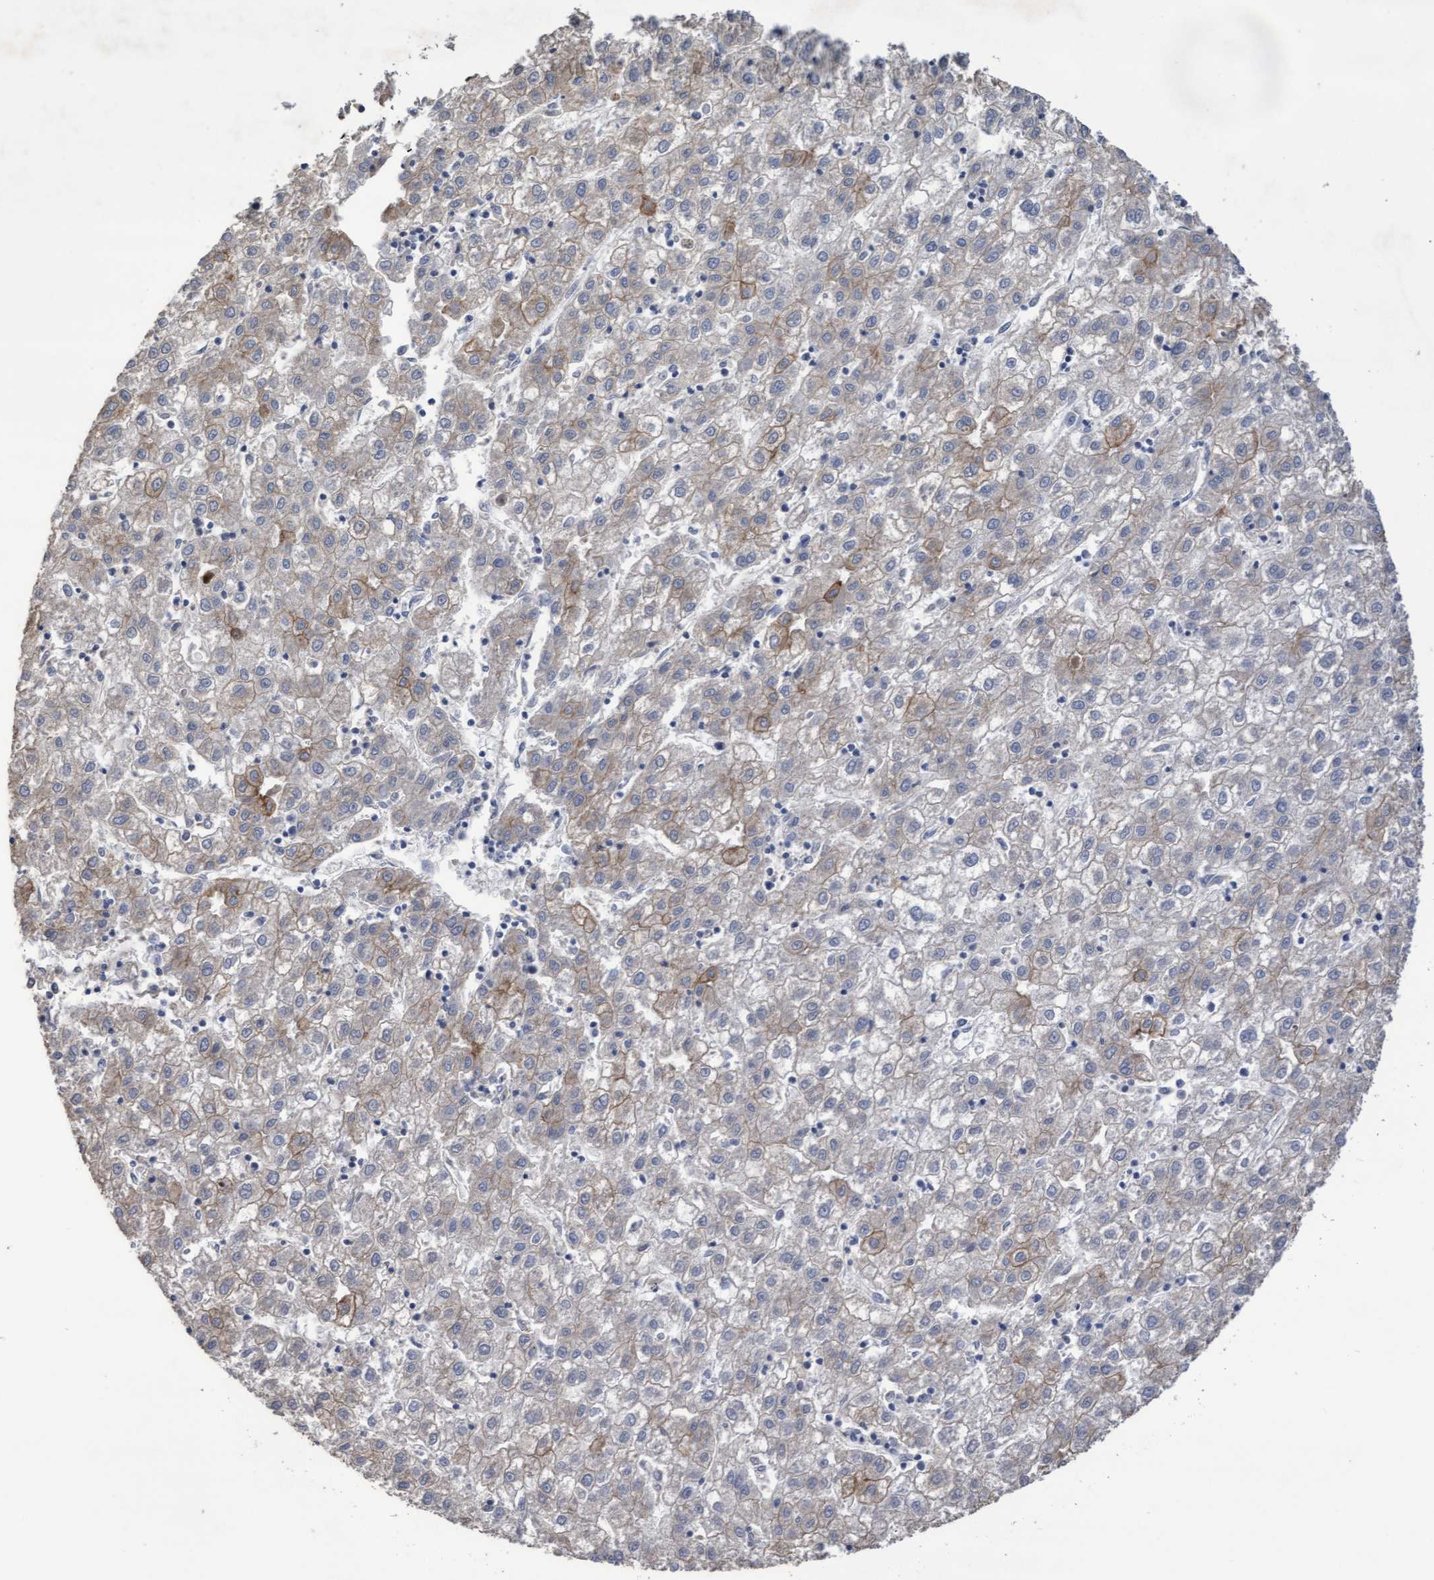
{"staining": {"intensity": "weak", "quantity": "25%-75%", "location": "cytoplasmic/membranous"}, "tissue": "liver cancer", "cell_type": "Tumor cells", "image_type": "cancer", "snomed": [{"axis": "morphology", "description": "Carcinoma, Hepatocellular, NOS"}, {"axis": "topography", "description": "Liver"}], "caption": "A brown stain highlights weak cytoplasmic/membranous expression of a protein in human hepatocellular carcinoma (liver) tumor cells. Using DAB (brown) and hematoxylin (blue) stains, captured at high magnification using brightfield microscopy.", "gene": "KRT24", "patient": {"sex": "male", "age": 72}}